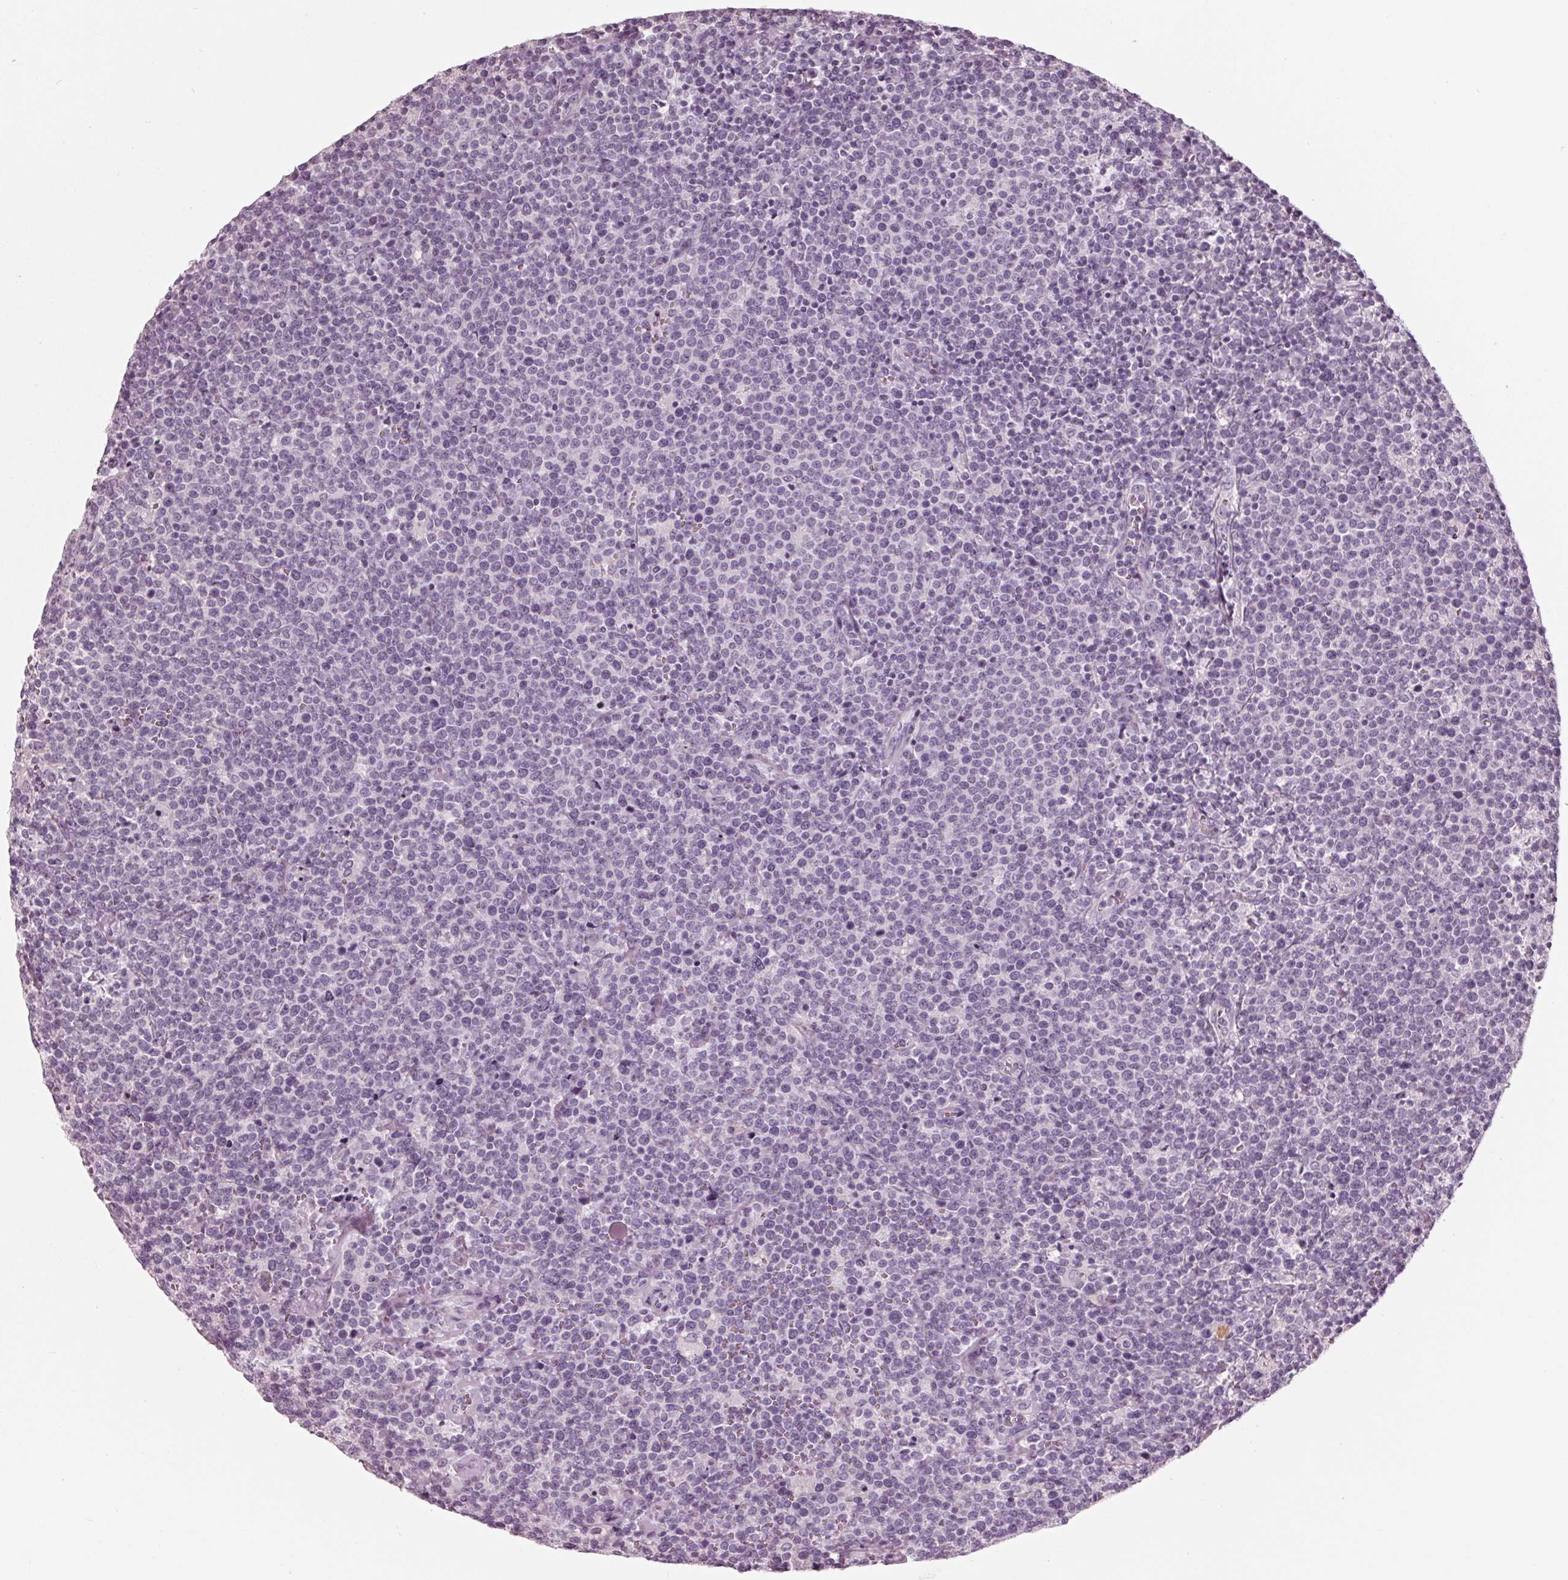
{"staining": {"intensity": "negative", "quantity": "none", "location": "none"}, "tissue": "lymphoma", "cell_type": "Tumor cells", "image_type": "cancer", "snomed": [{"axis": "morphology", "description": "Malignant lymphoma, non-Hodgkin's type, High grade"}, {"axis": "topography", "description": "Lymph node"}], "caption": "Immunohistochemical staining of lymphoma displays no significant staining in tumor cells. (Brightfield microscopy of DAB (3,3'-diaminobenzidine) immunohistochemistry (IHC) at high magnification).", "gene": "TNNC2", "patient": {"sex": "male", "age": 61}}